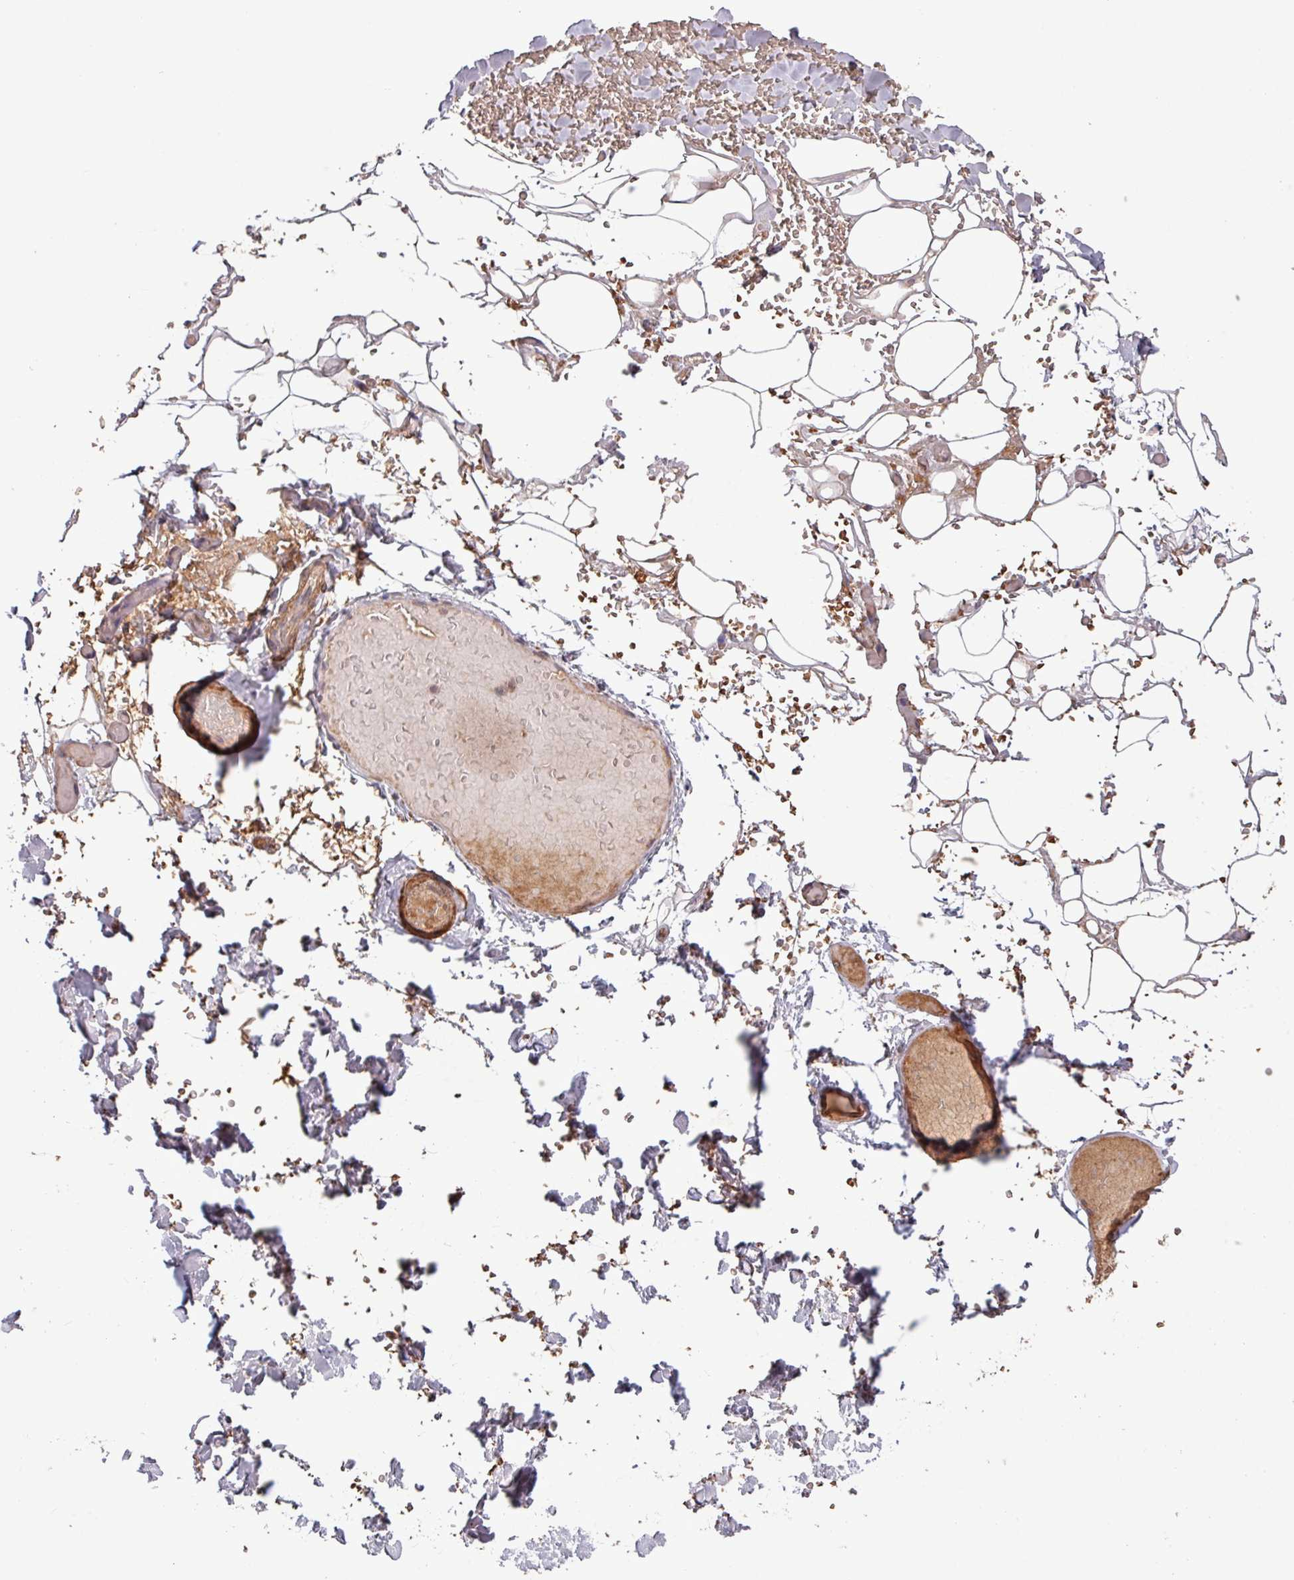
{"staining": {"intensity": "weak", "quantity": ">75%", "location": "cytoplasmic/membranous"}, "tissue": "adipose tissue", "cell_type": "Adipocytes", "image_type": "normal", "snomed": [{"axis": "morphology", "description": "Normal tissue, NOS"}, {"axis": "topography", "description": "Salivary gland"}, {"axis": "topography", "description": "Peripheral nerve tissue"}], "caption": "Brown immunohistochemical staining in benign human adipose tissue reveals weak cytoplasmic/membranous positivity in about >75% of adipocytes. (DAB (3,3'-diaminobenzidine) = brown stain, brightfield microscopy at high magnification).", "gene": "TRABD2A", "patient": {"sex": "male", "age": 38}}